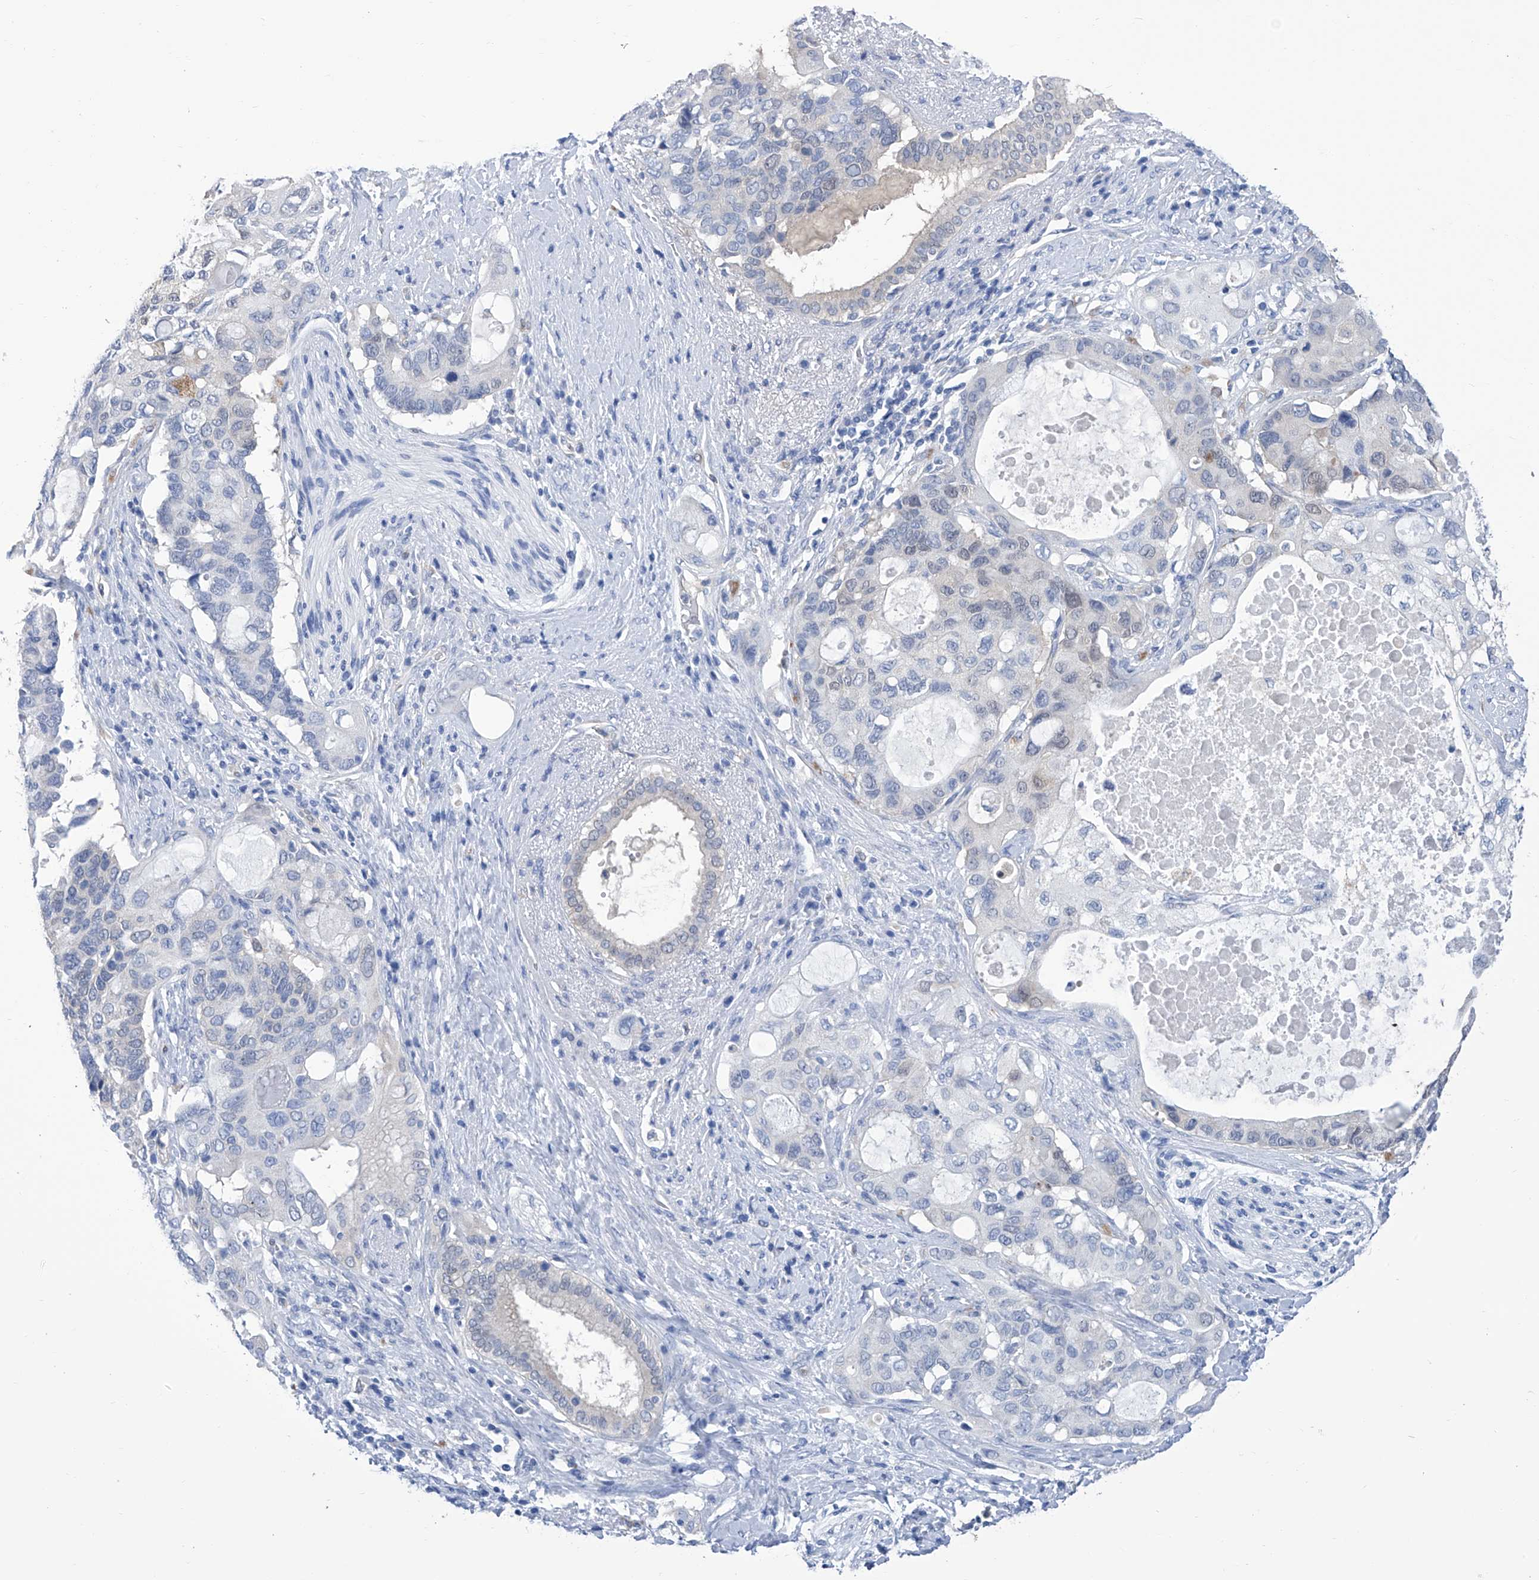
{"staining": {"intensity": "negative", "quantity": "none", "location": "none"}, "tissue": "pancreatic cancer", "cell_type": "Tumor cells", "image_type": "cancer", "snomed": [{"axis": "morphology", "description": "Adenocarcinoma, NOS"}, {"axis": "topography", "description": "Pancreas"}], "caption": "Immunohistochemical staining of pancreatic cancer (adenocarcinoma) displays no significant staining in tumor cells. (DAB (3,3'-diaminobenzidine) IHC, high magnification).", "gene": "IMPA2", "patient": {"sex": "female", "age": 56}}